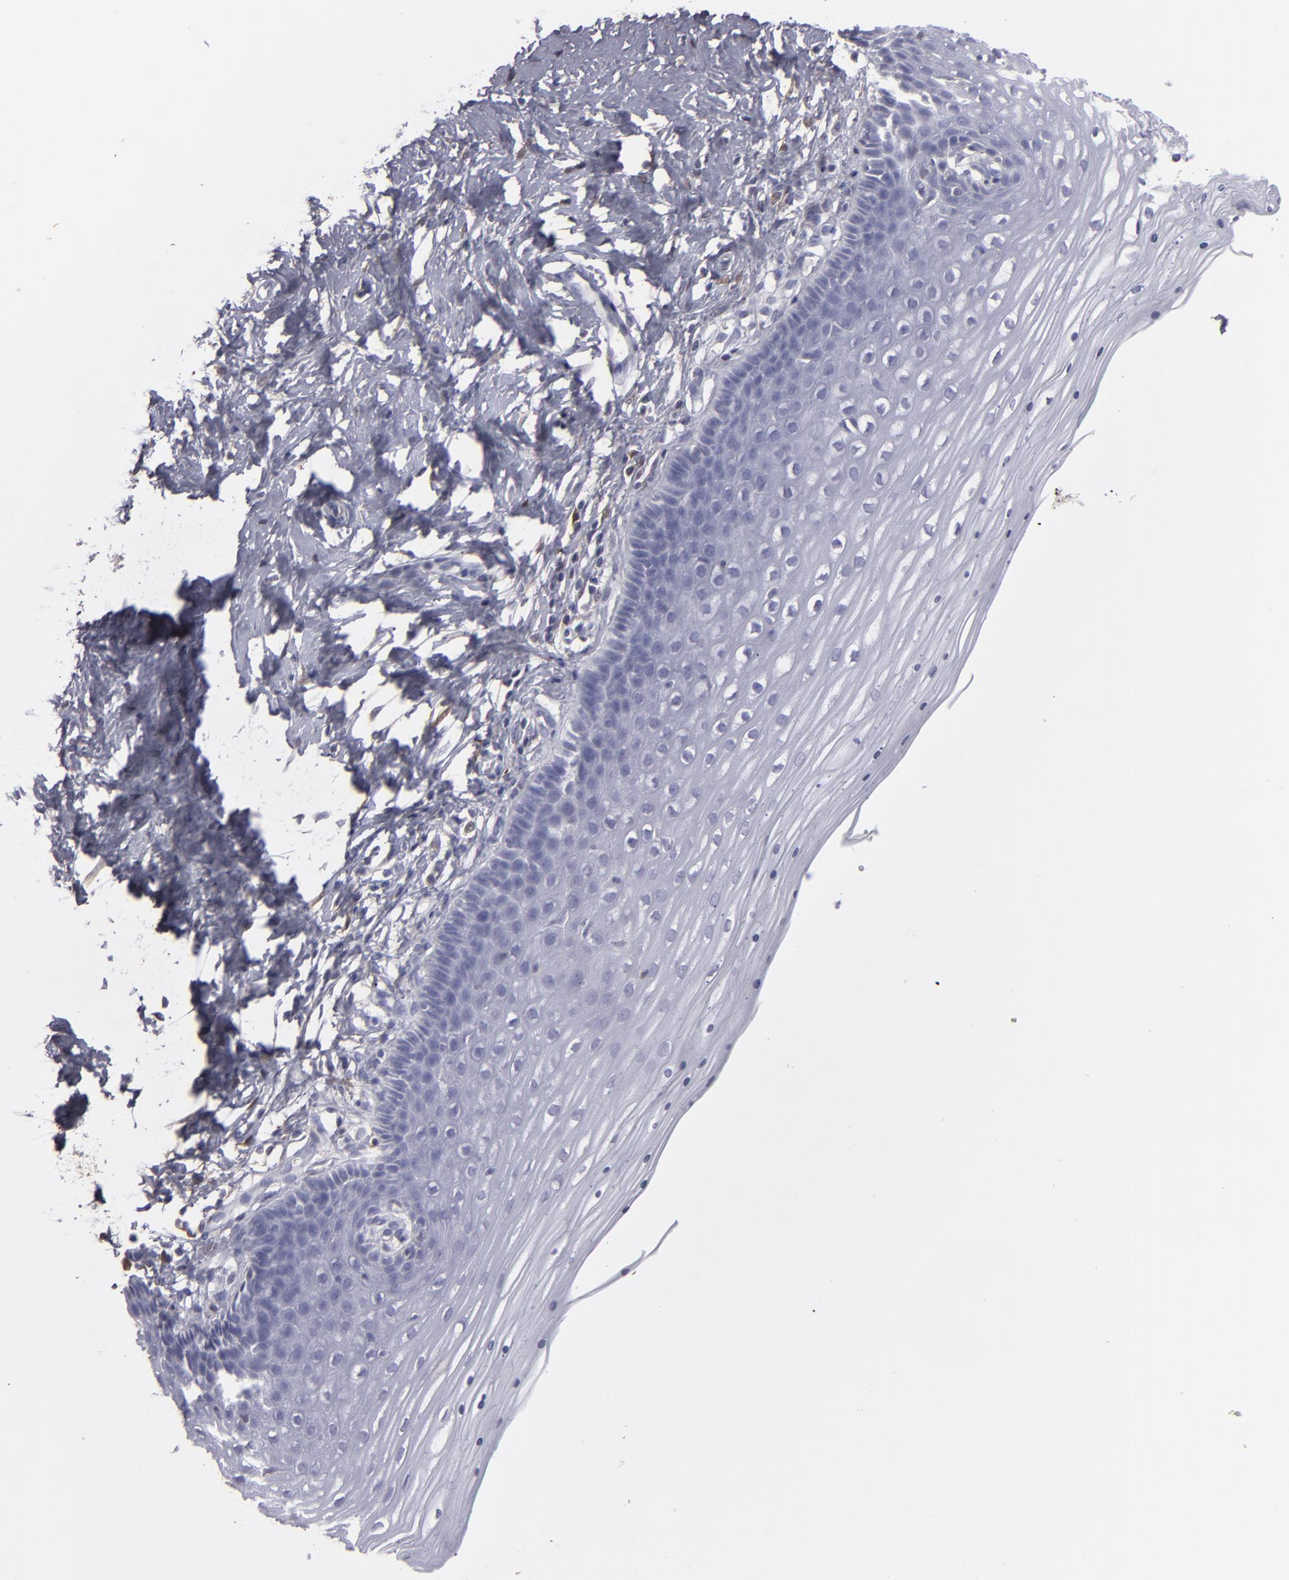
{"staining": {"intensity": "negative", "quantity": "none", "location": "none"}, "tissue": "cervix", "cell_type": "Glandular cells", "image_type": "normal", "snomed": [{"axis": "morphology", "description": "Normal tissue, NOS"}, {"axis": "topography", "description": "Cervix"}], "caption": "Immunohistochemistry (IHC) of unremarkable human cervix exhibits no staining in glandular cells.", "gene": "SEMA3G", "patient": {"sex": "female", "age": 39}}